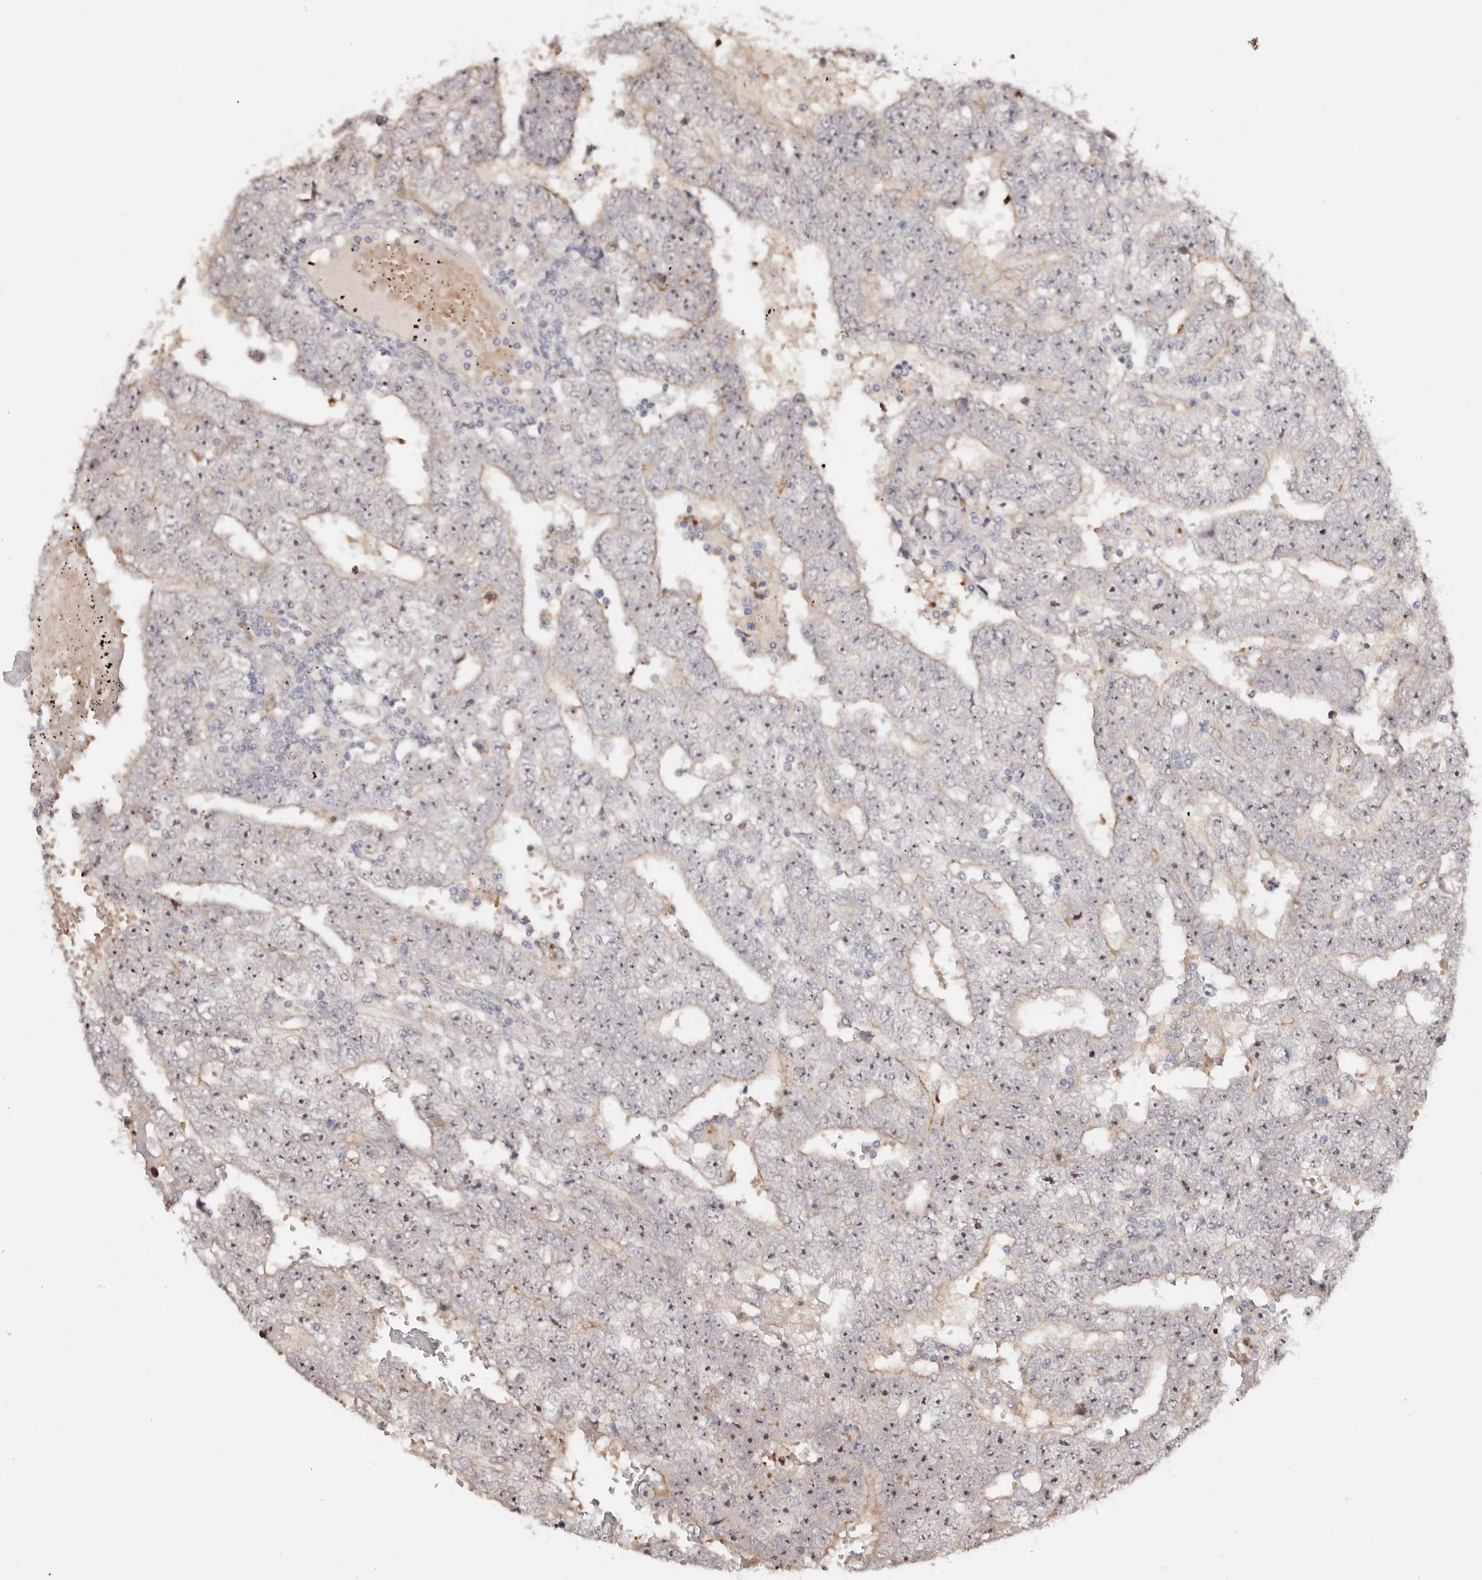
{"staining": {"intensity": "weak", "quantity": "<25%", "location": "nuclear"}, "tissue": "testis cancer", "cell_type": "Tumor cells", "image_type": "cancer", "snomed": [{"axis": "morphology", "description": "Carcinoma, Embryonal, NOS"}, {"axis": "topography", "description": "Testis"}], "caption": "The image shows no staining of tumor cells in embryonal carcinoma (testis).", "gene": "ODF2L", "patient": {"sex": "male", "age": 25}}